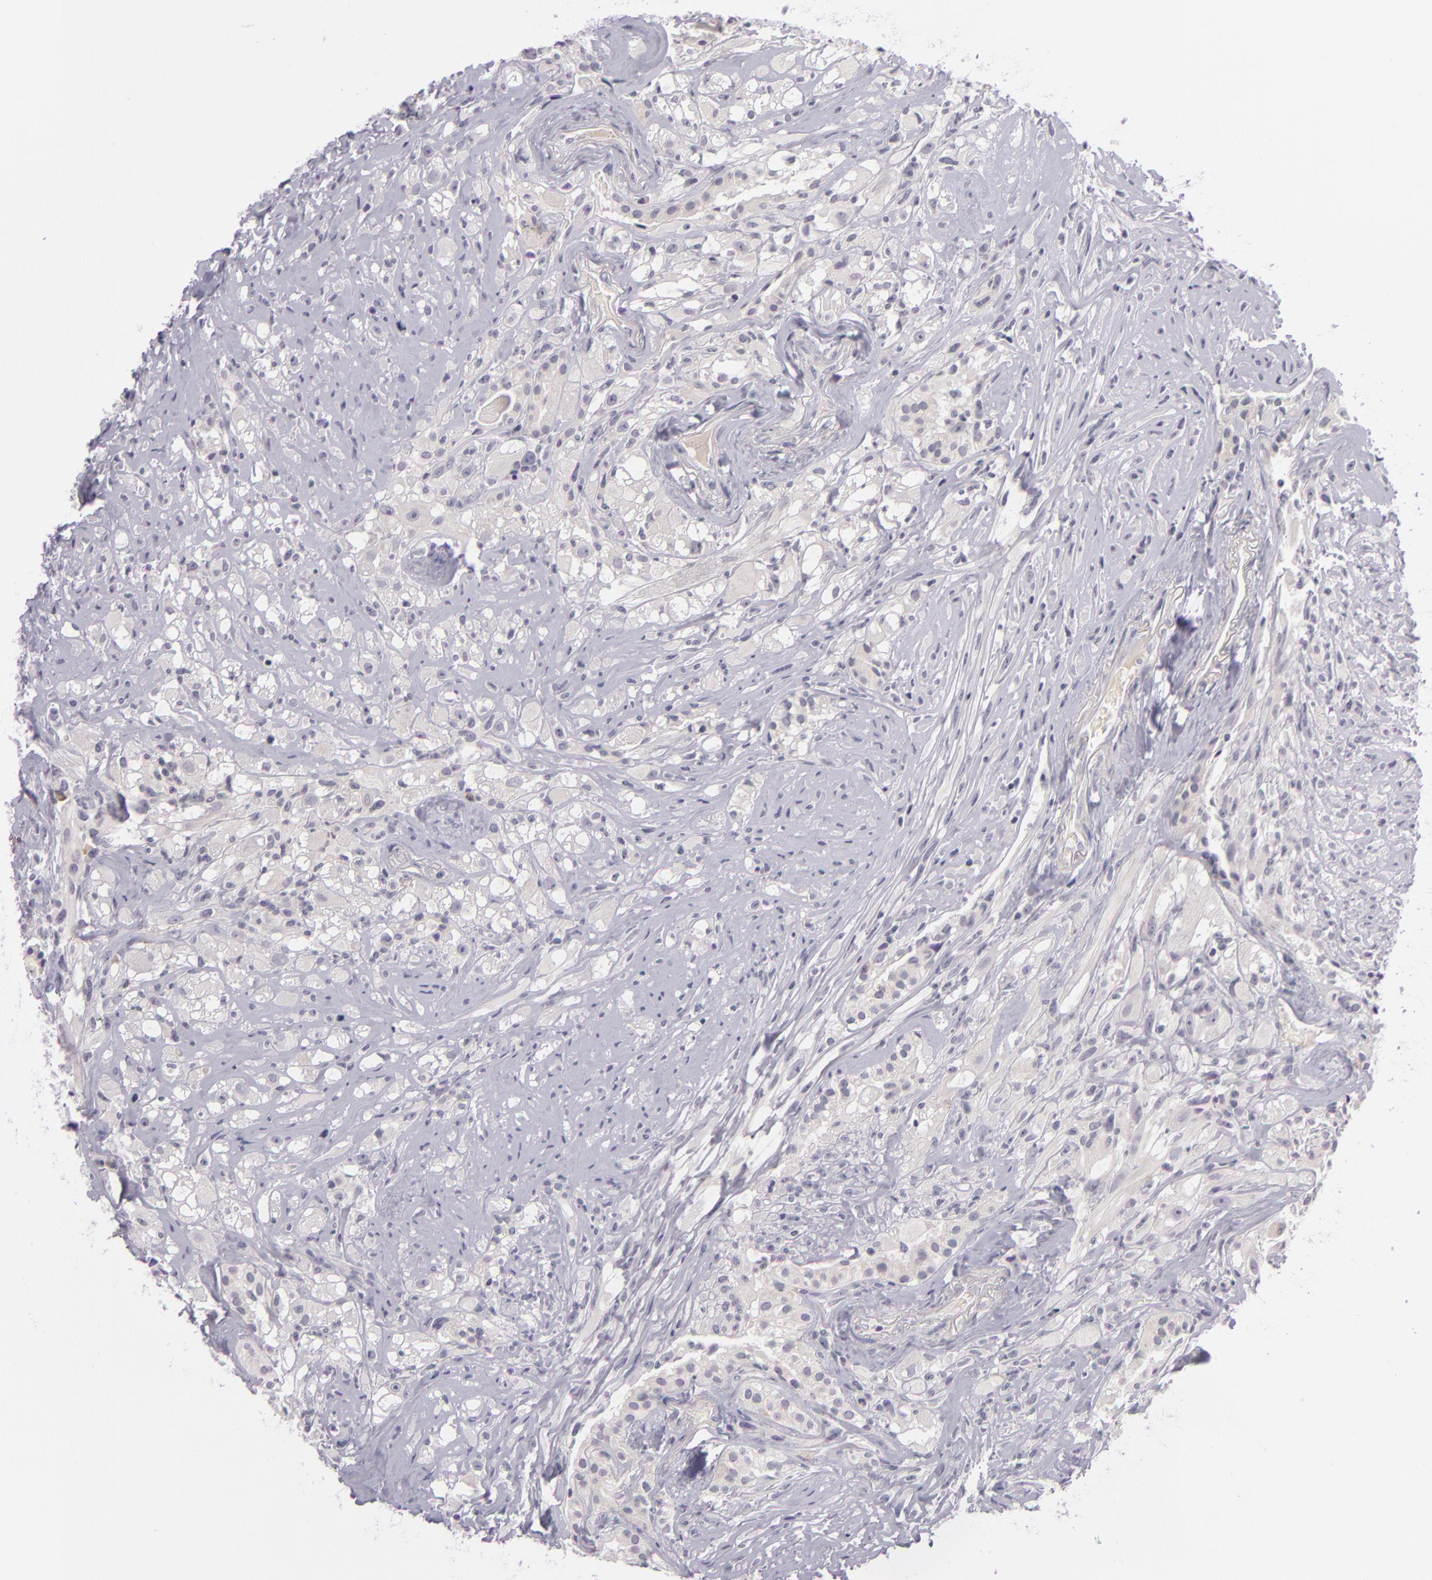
{"staining": {"intensity": "negative", "quantity": "none", "location": "none"}, "tissue": "glioma", "cell_type": "Tumor cells", "image_type": "cancer", "snomed": [{"axis": "morphology", "description": "Glioma, malignant, High grade"}, {"axis": "topography", "description": "Brain"}], "caption": "Immunohistochemistry micrograph of neoplastic tissue: glioma stained with DAB (3,3'-diaminobenzidine) reveals no significant protein expression in tumor cells. Nuclei are stained in blue.", "gene": "DAG1", "patient": {"sex": "male", "age": 48}}